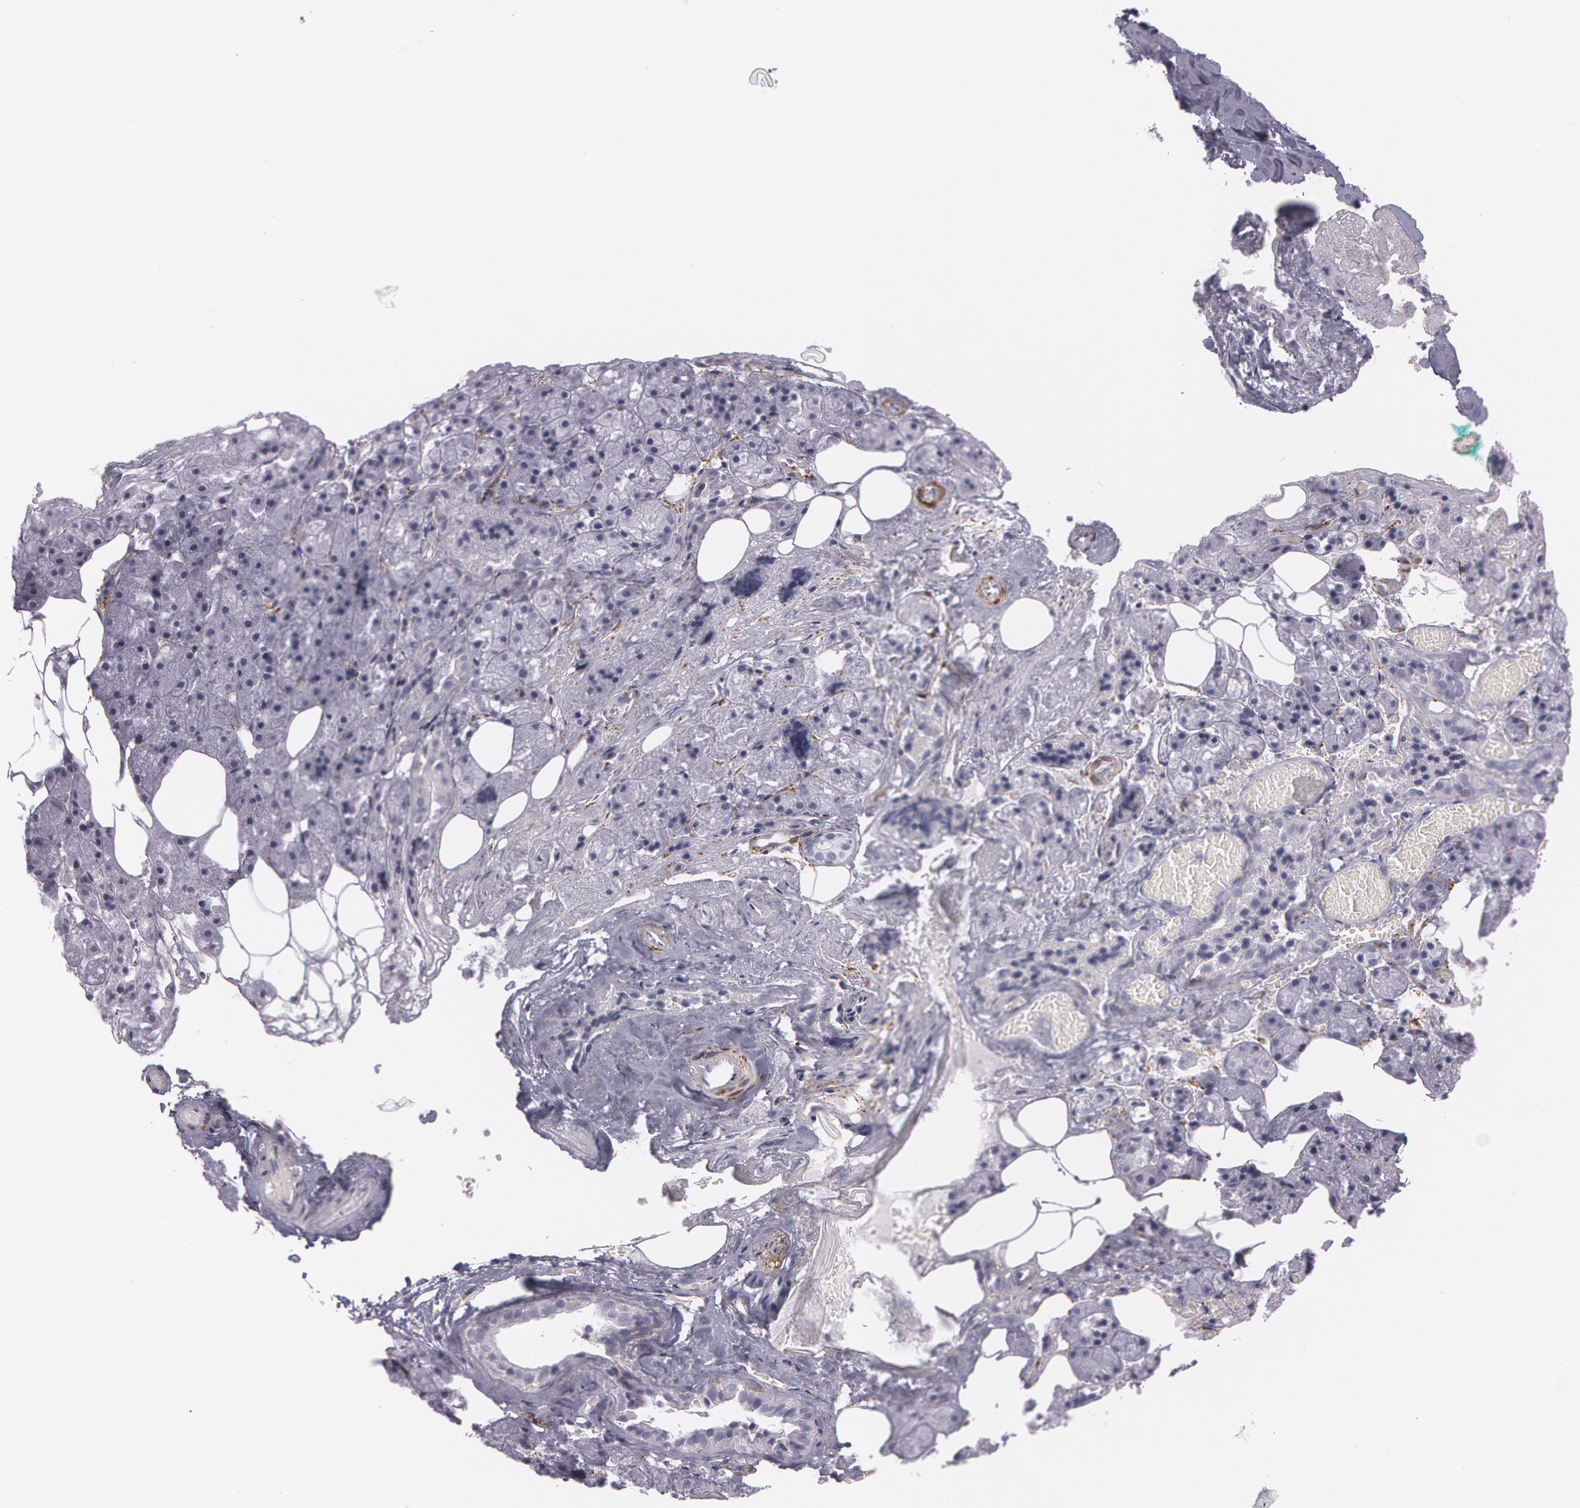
{"staining": {"intensity": "weak", "quantity": "<25%", "location": "cytoplasmic/membranous"}, "tissue": "salivary gland", "cell_type": "Glandular cells", "image_type": "normal", "snomed": [{"axis": "morphology", "description": "Normal tissue, NOS"}, {"axis": "topography", "description": "Salivary gland"}], "caption": "Immunohistochemistry image of normal salivary gland: human salivary gland stained with DAB reveals no significant protein staining in glandular cells.", "gene": "SNCG", "patient": {"sex": "female", "age": 55}}